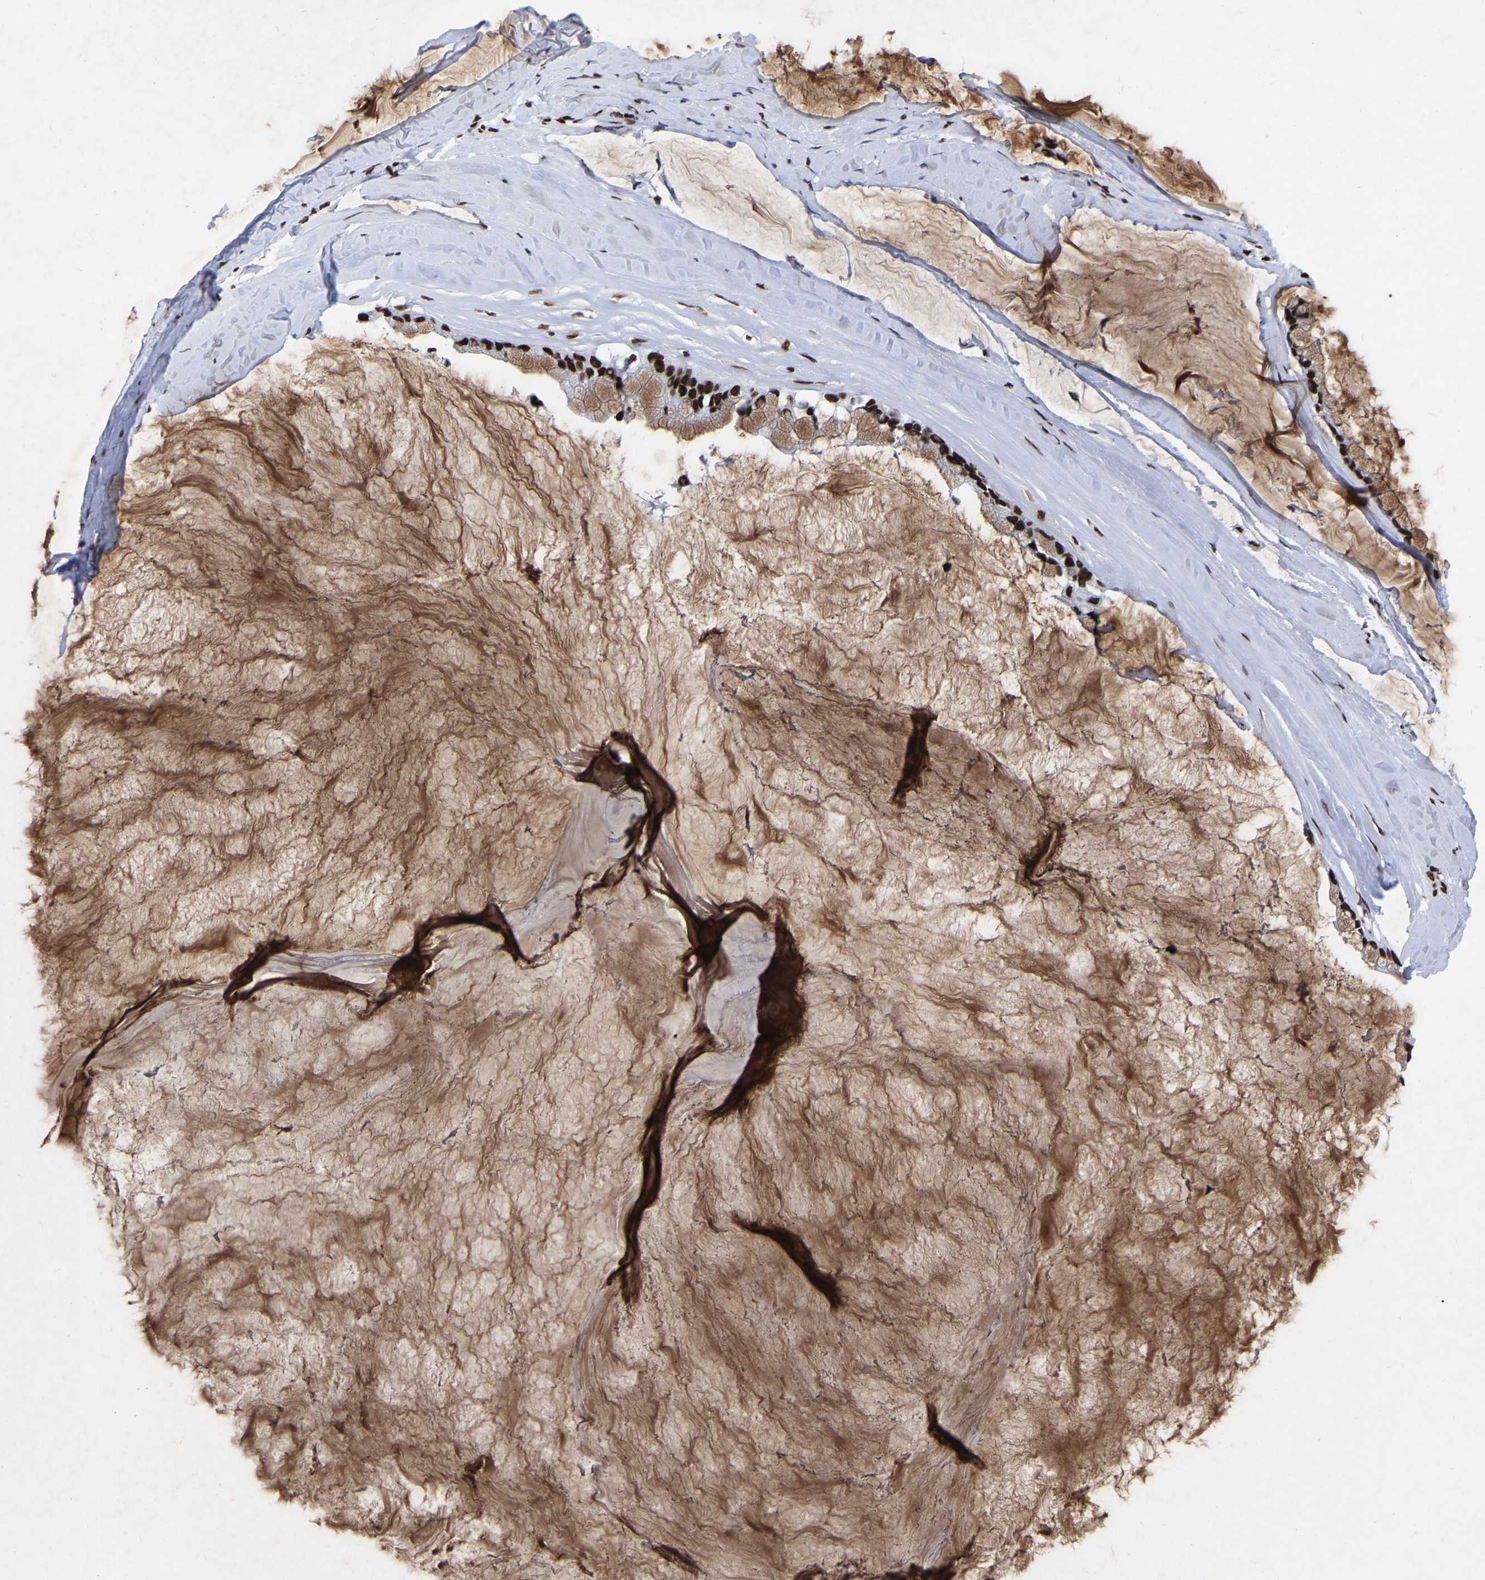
{"staining": {"intensity": "strong", "quantity": ">75%", "location": "cytoplasmic/membranous,nuclear"}, "tissue": "ovarian cancer", "cell_type": "Tumor cells", "image_type": "cancer", "snomed": [{"axis": "morphology", "description": "Cystadenocarcinoma, mucinous, NOS"}, {"axis": "topography", "description": "Ovary"}], "caption": "Immunohistochemistry histopathology image of human ovarian cancer stained for a protein (brown), which exhibits high levels of strong cytoplasmic/membranous and nuclear staining in approximately >75% of tumor cells.", "gene": "PRCC", "patient": {"sex": "female", "age": 39}}